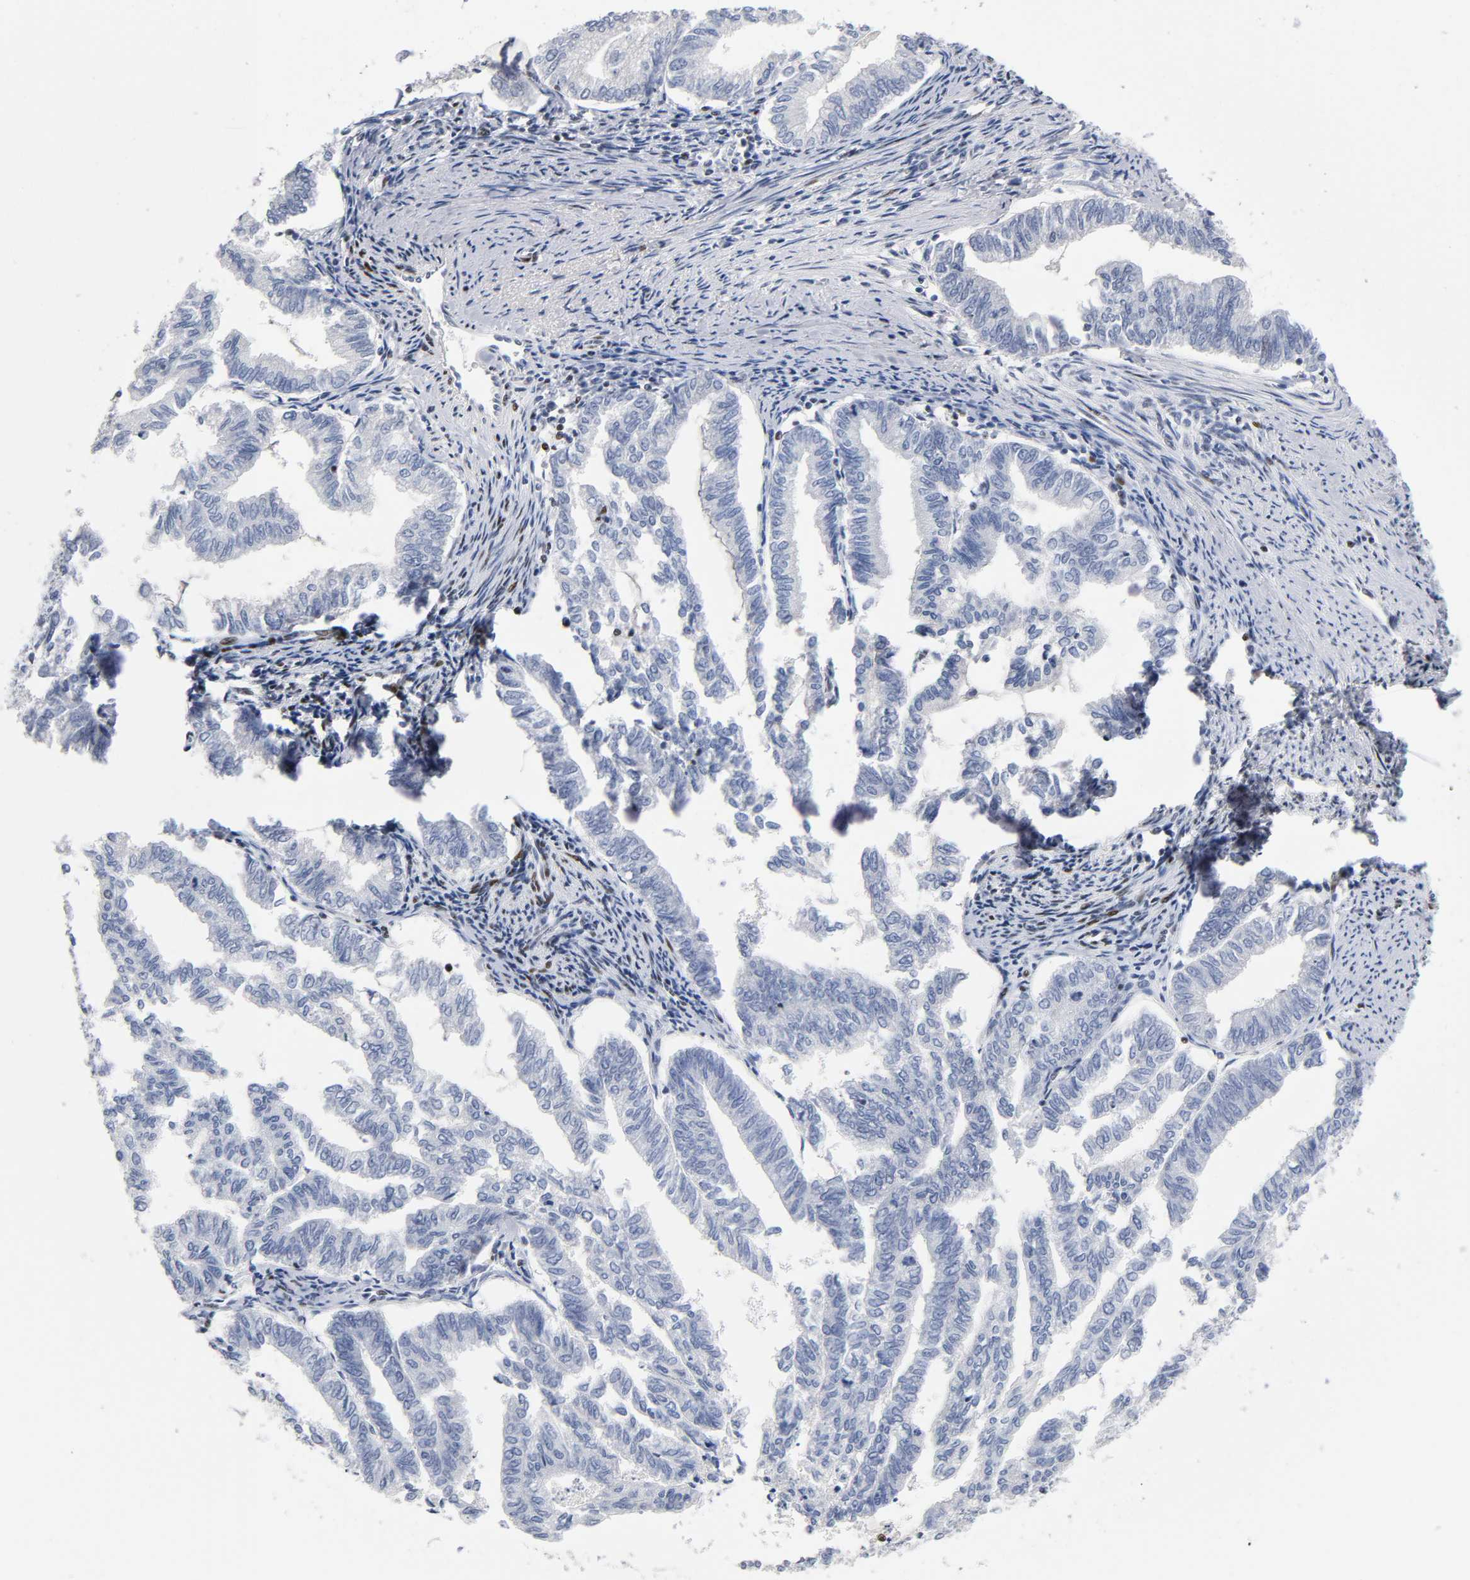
{"staining": {"intensity": "weak", "quantity": "<25%", "location": "nuclear"}, "tissue": "endometrial cancer", "cell_type": "Tumor cells", "image_type": "cancer", "snomed": [{"axis": "morphology", "description": "Adenocarcinoma, NOS"}, {"axis": "topography", "description": "Endometrium"}], "caption": "This is an immunohistochemistry (IHC) image of human endometrial cancer (adenocarcinoma). There is no expression in tumor cells.", "gene": "SP3", "patient": {"sex": "female", "age": 79}}